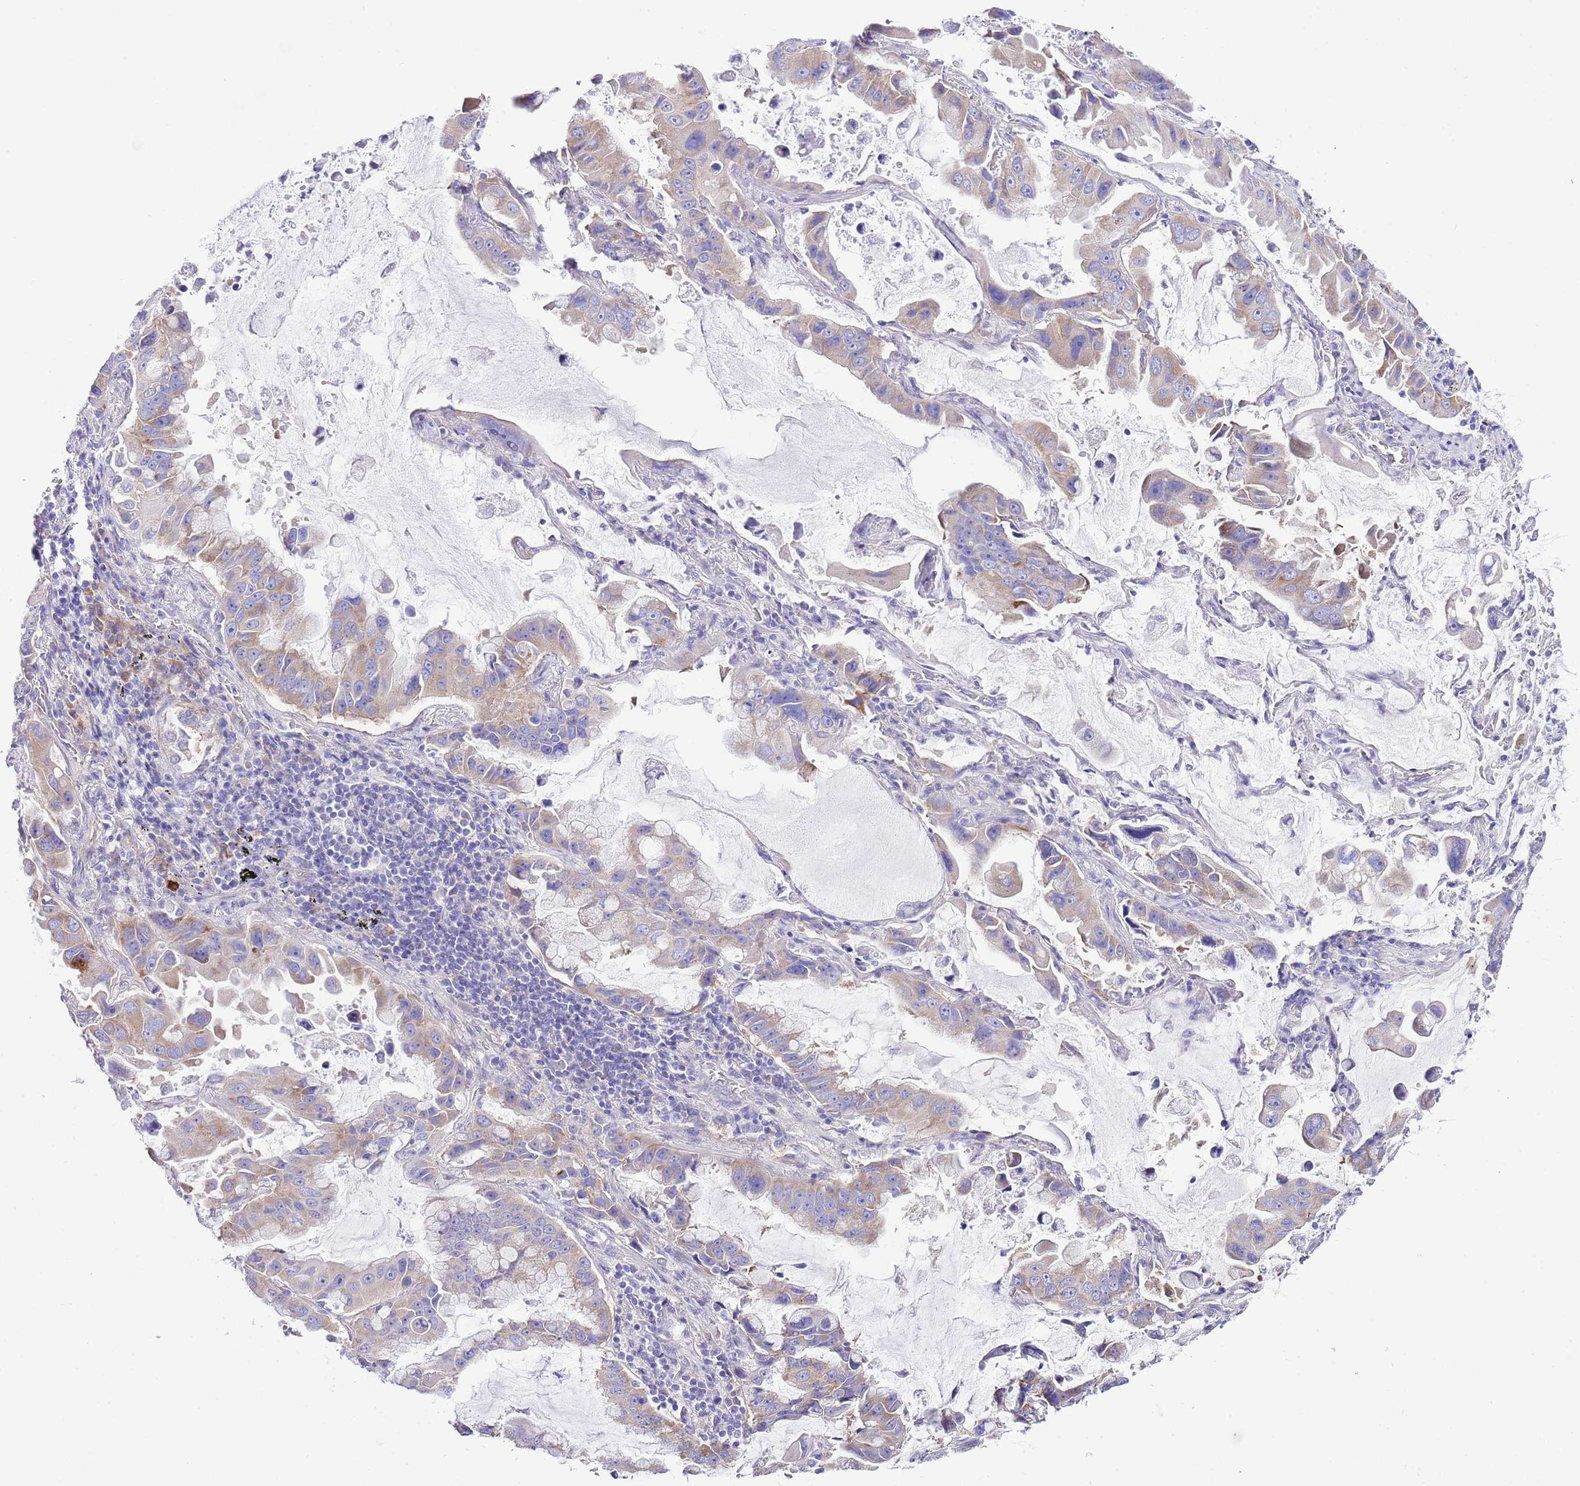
{"staining": {"intensity": "weak", "quantity": "25%-75%", "location": "cytoplasmic/membranous"}, "tissue": "lung cancer", "cell_type": "Tumor cells", "image_type": "cancer", "snomed": [{"axis": "morphology", "description": "Adenocarcinoma, NOS"}, {"axis": "topography", "description": "Lung"}], "caption": "A brown stain shows weak cytoplasmic/membranous positivity of a protein in adenocarcinoma (lung) tumor cells. The protein of interest is shown in brown color, while the nuclei are stained blue.", "gene": "RPS10", "patient": {"sex": "male", "age": 64}}